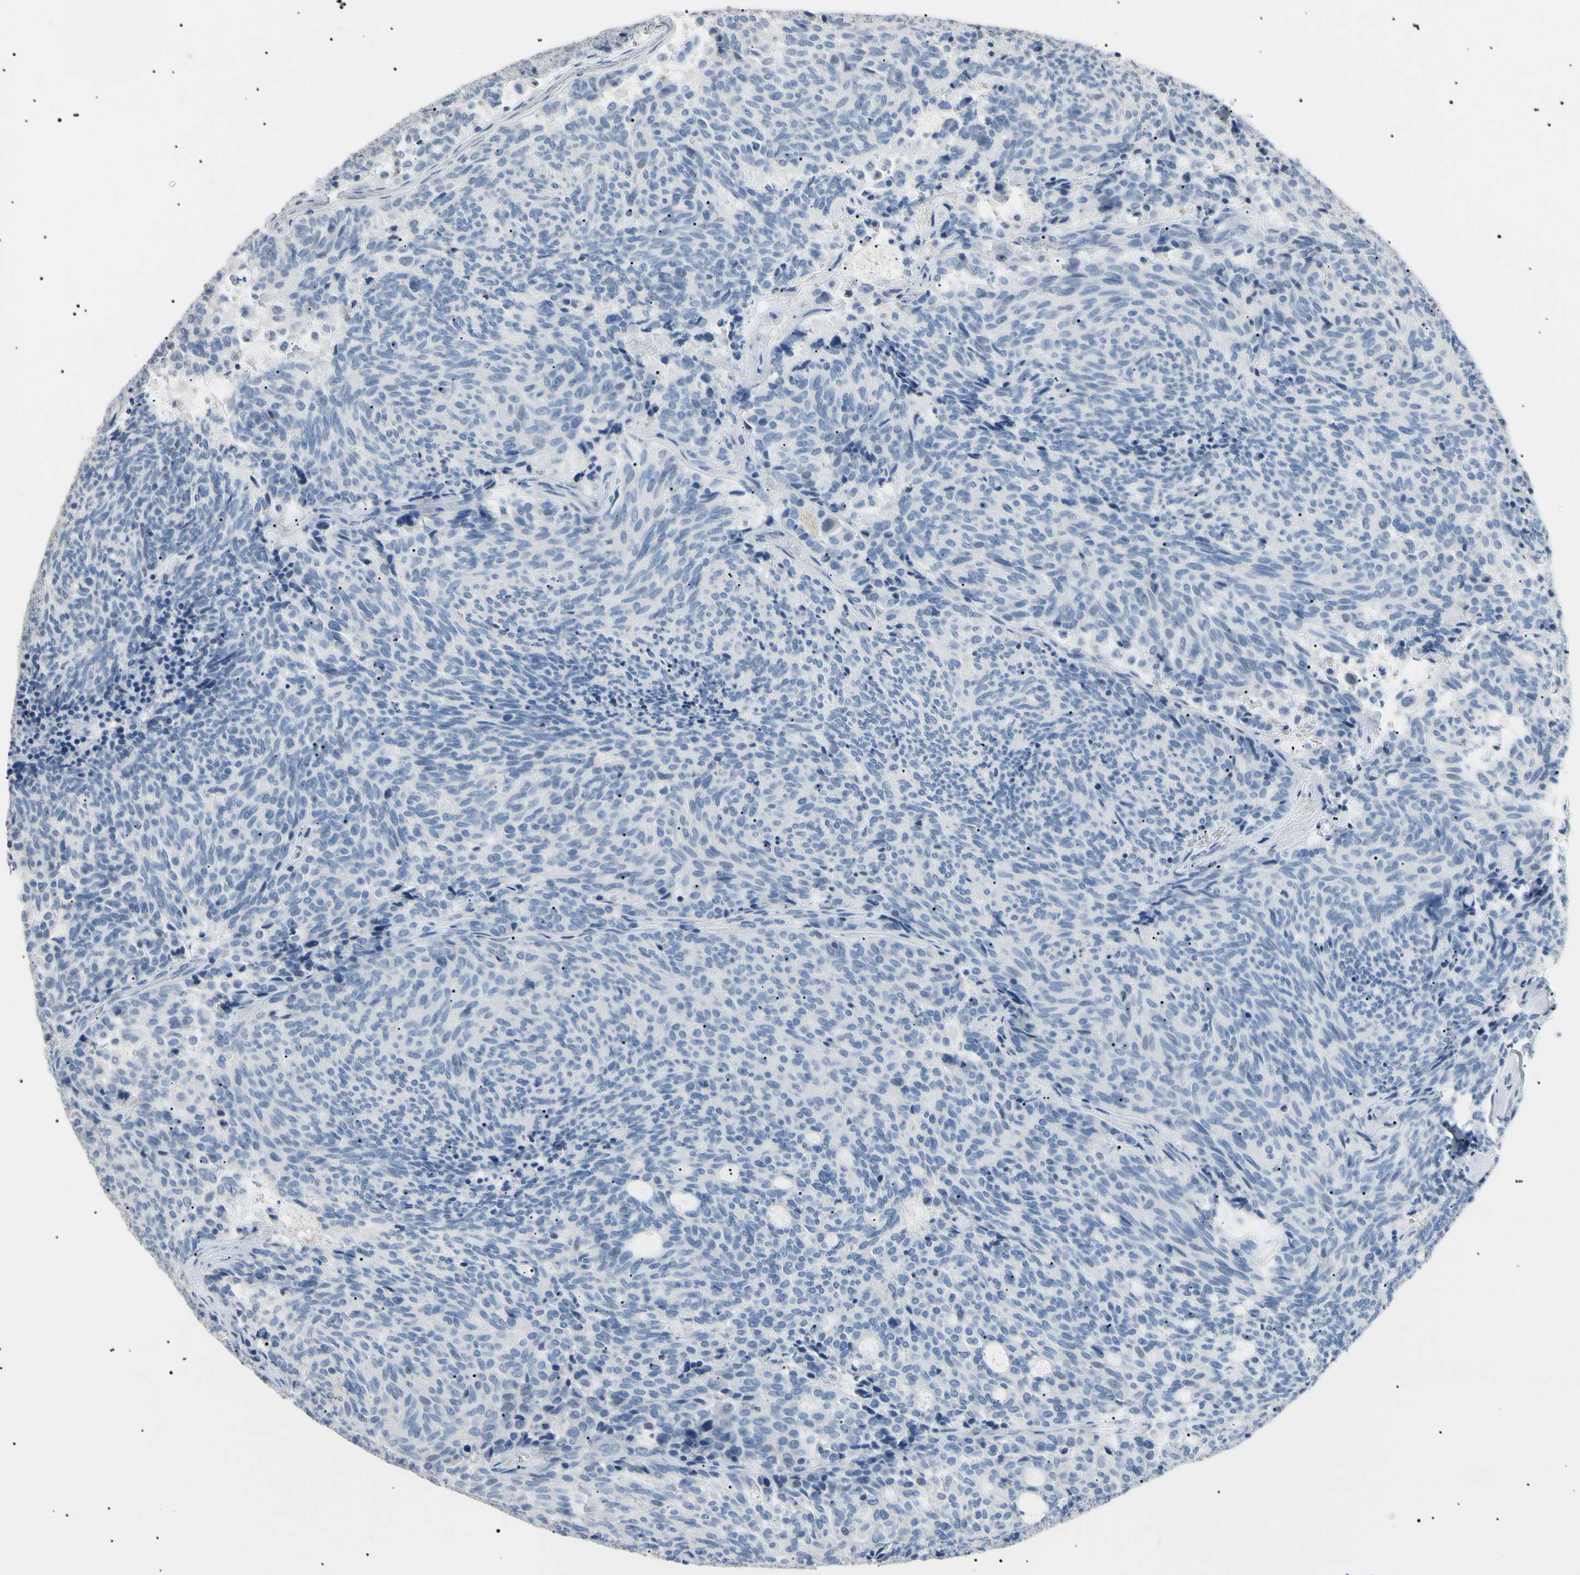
{"staining": {"intensity": "negative", "quantity": "none", "location": "none"}, "tissue": "carcinoid", "cell_type": "Tumor cells", "image_type": "cancer", "snomed": [{"axis": "morphology", "description": "Carcinoid, malignant, NOS"}, {"axis": "topography", "description": "Pancreas"}], "caption": "Immunohistochemistry (IHC) photomicrograph of neoplastic tissue: human carcinoid stained with DAB (3,3'-diaminobenzidine) demonstrates no significant protein positivity in tumor cells.", "gene": "CGB3", "patient": {"sex": "female", "age": 54}}